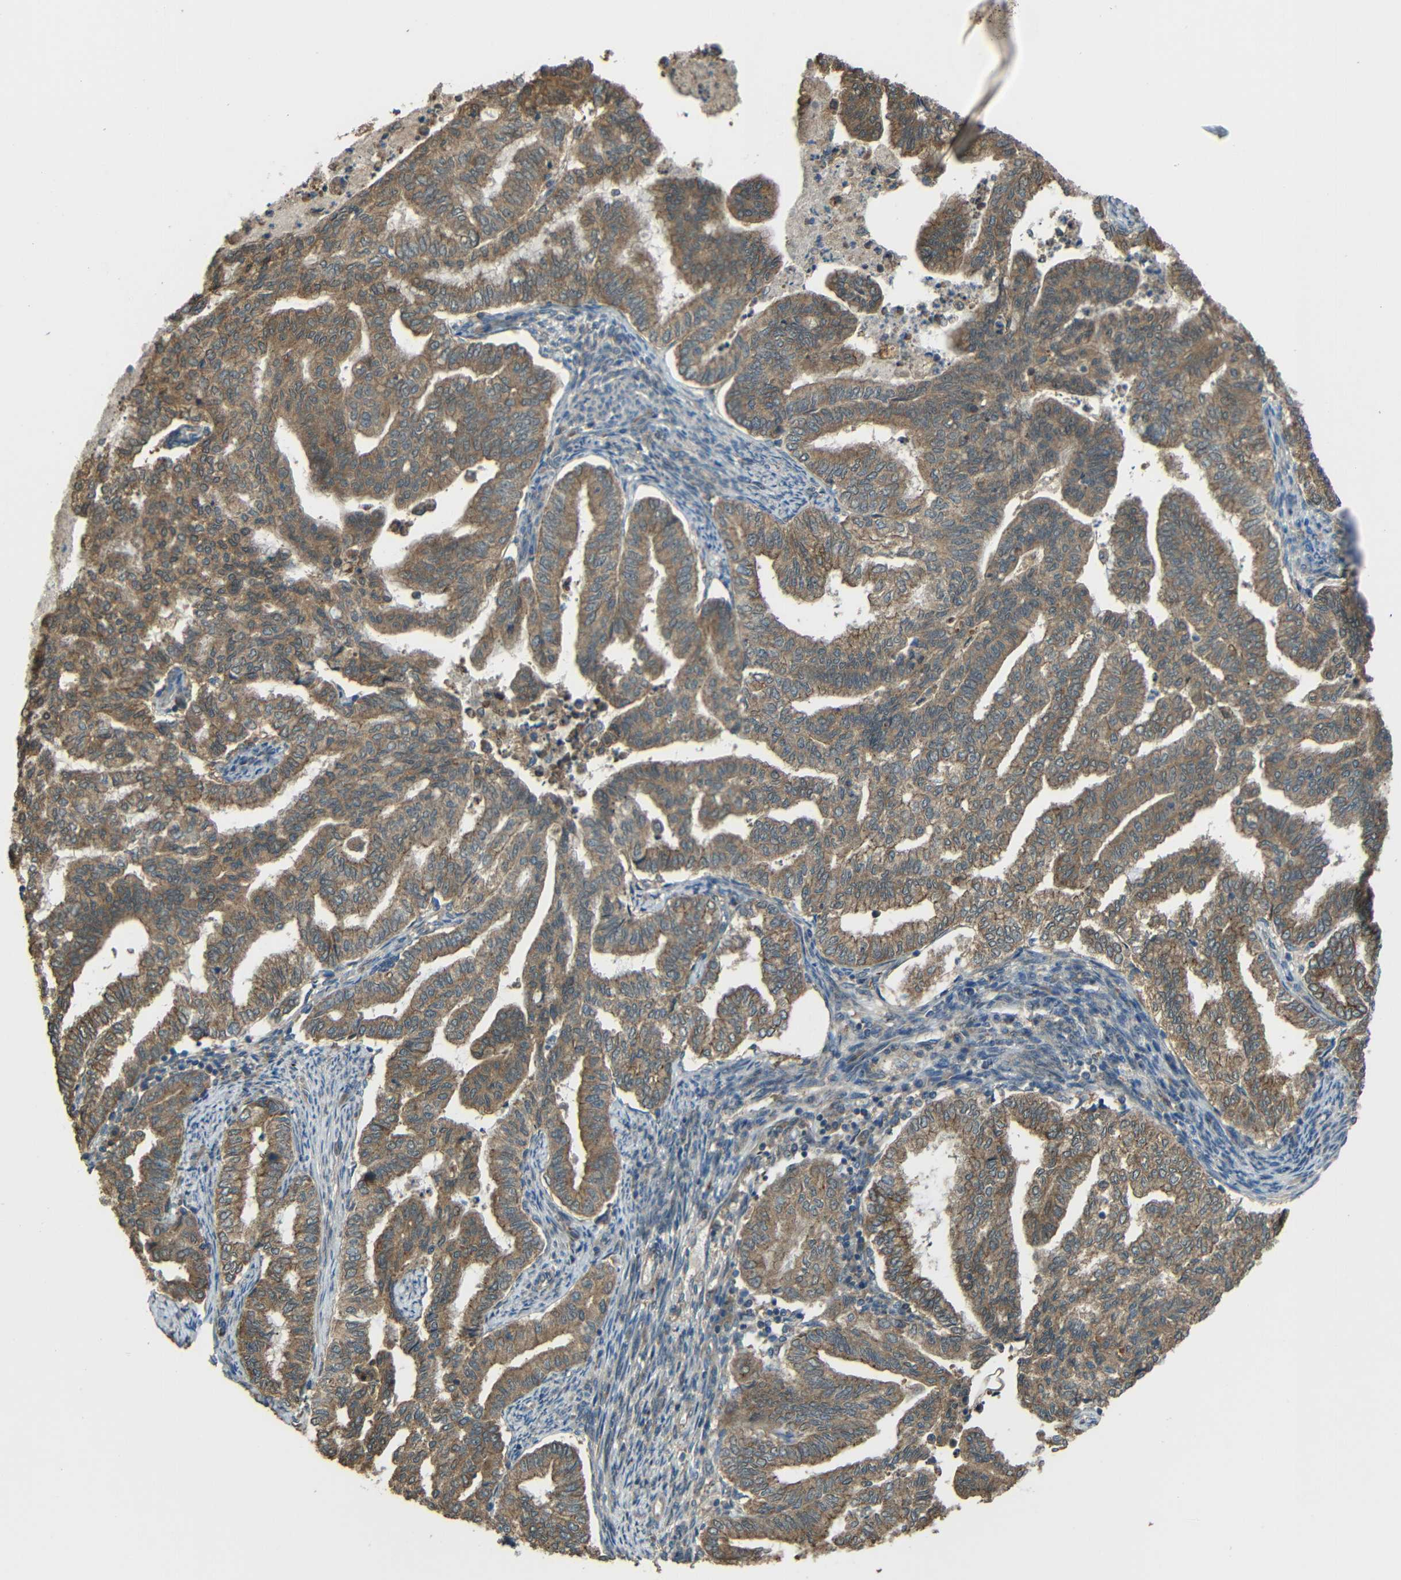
{"staining": {"intensity": "moderate", "quantity": ">75%", "location": "cytoplasmic/membranous"}, "tissue": "endometrial cancer", "cell_type": "Tumor cells", "image_type": "cancer", "snomed": [{"axis": "morphology", "description": "Adenocarcinoma, NOS"}, {"axis": "topography", "description": "Endometrium"}], "caption": "High-power microscopy captured an IHC micrograph of endometrial cancer, revealing moderate cytoplasmic/membranous positivity in approximately >75% of tumor cells.", "gene": "ACACA", "patient": {"sex": "female", "age": 79}}